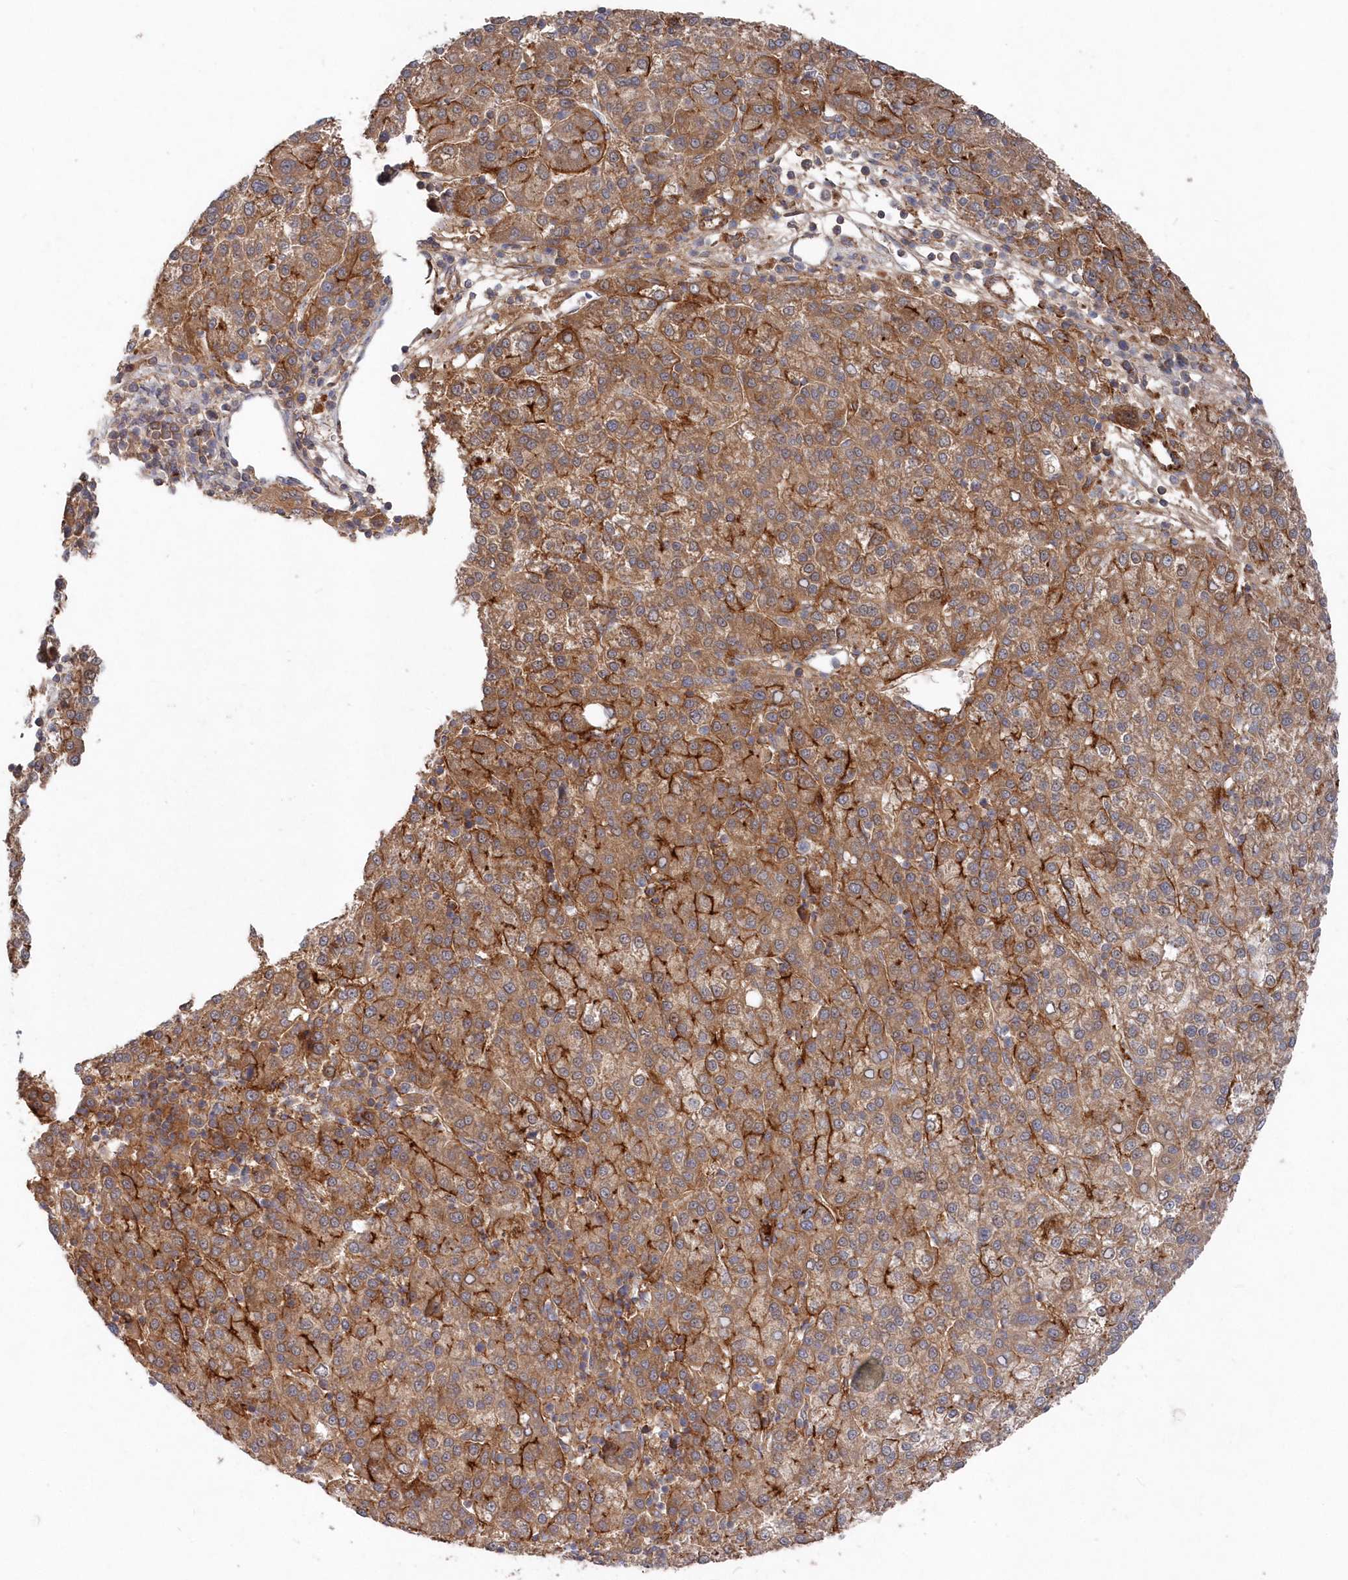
{"staining": {"intensity": "moderate", "quantity": ">75%", "location": "cytoplasmic/membranous"}, "tissue": "liver cancer", "cell_type": "Tumor cells", "image_type": "cancer", "snomed": [{"axis": "morphology", "description": "Carcinoma, Hepatocellular, NOS"}, {"axis": "topography", "description": "Liver"}], "caption": "This is a histology image of immunohistochemistry (IHC) staining of hepatocellular carcinoma (liver), which shows moderate positivity in the cytoplasmic/membranous of tumor cells.", "gene": "ABHD14B", "patient": {"sex": "female", "age": 58}}